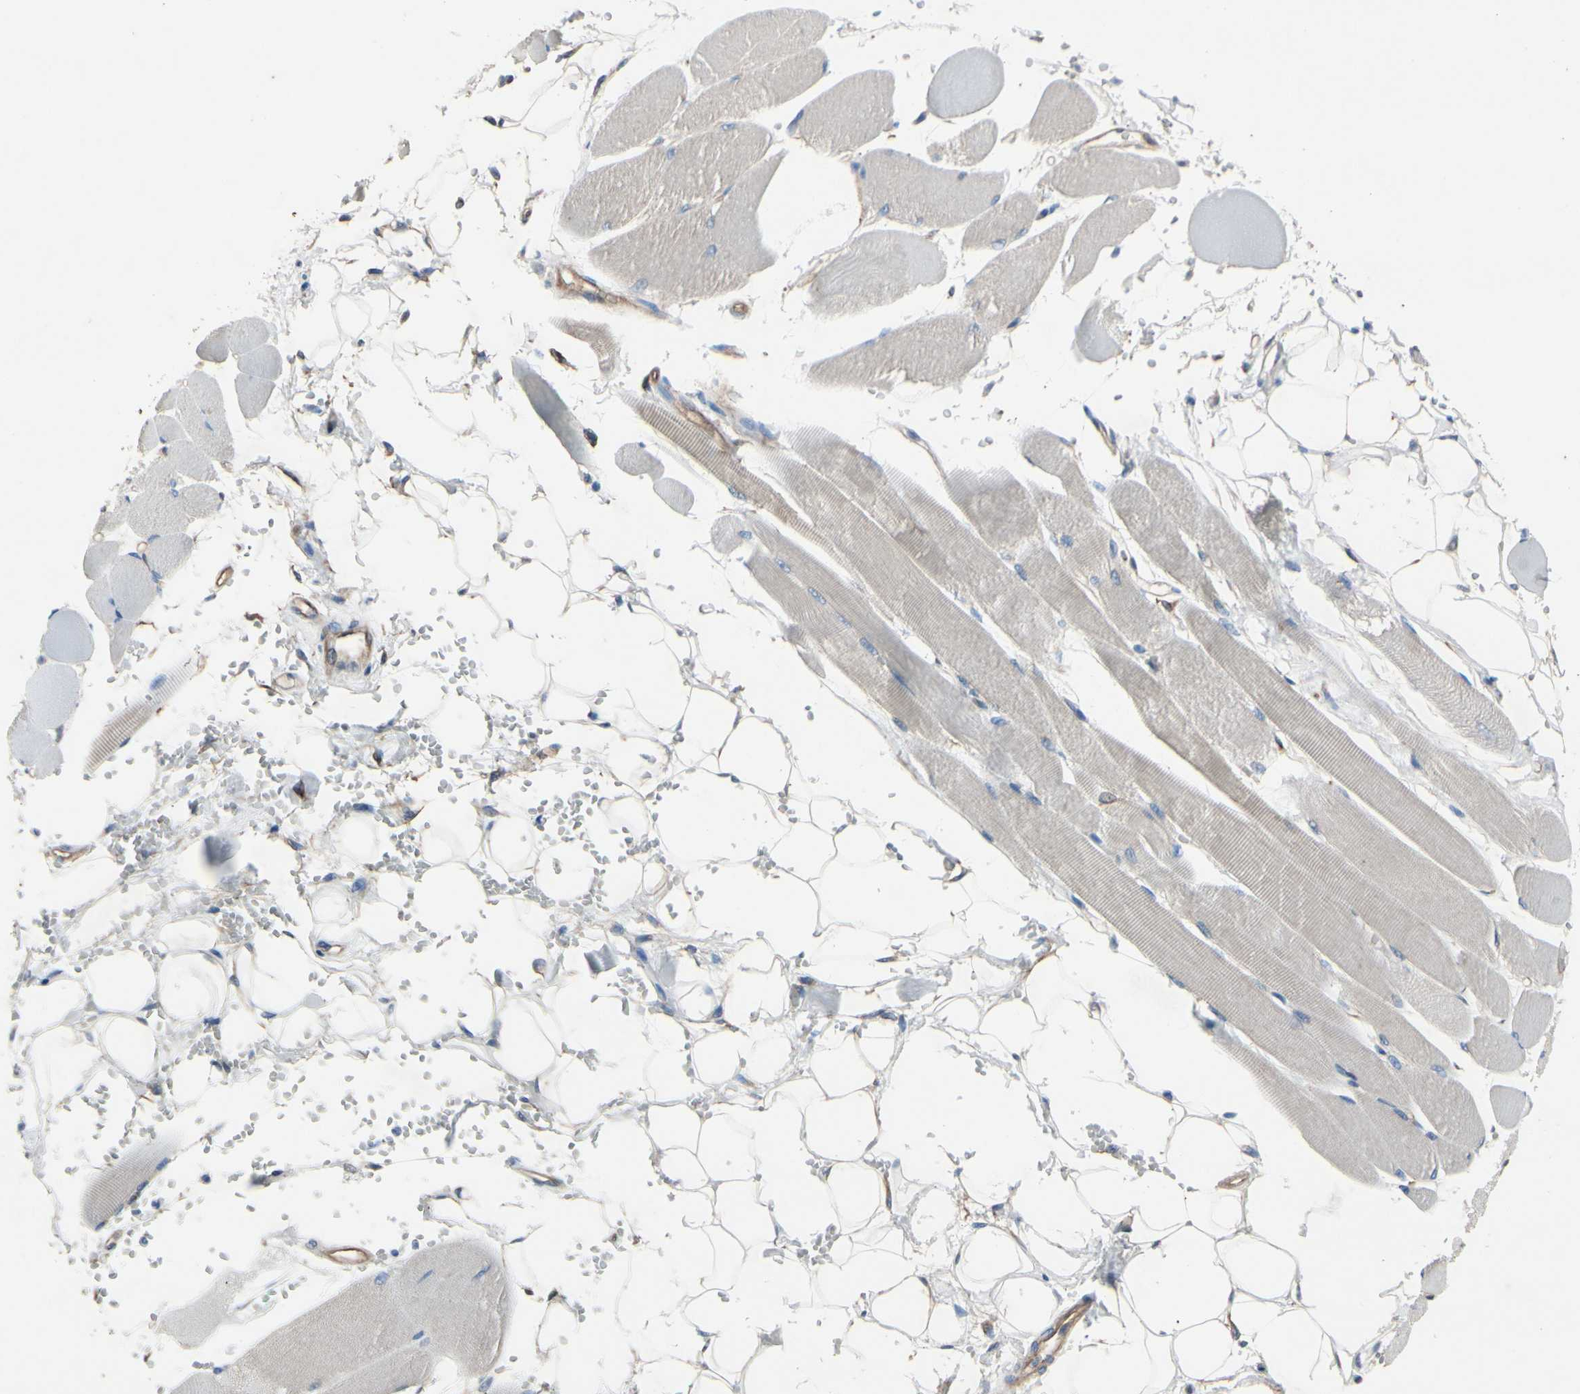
{"staining": {"intensity": "weak", "quantity": "25%-75%", "location": "cytoplasmic/membranous"}, "tissue": "skeletal muscle", "cell_type": "Myocytes", "image_type": "normal", "snomed": [{"axis": "morphology", "description": "Normal tissue, NOS"}, {"axis": "topography", "description": "Skeletal muscle"}, {"axis": "topography", "description": "Oral tissue"}, {"axis": "topography", "description": "Peripheral nerve tissue"}], "caption": "Immunohistochemistry photomicrograph of normal skeletal muscle: human skeletal muscle stained using immunohistochemistry (IHC) reveals low levels of weak protein expression localized specifically in the cytoplasmic/membranous of myocytes, appearing as a cytoplasmic/membranous brown color.", "gene": "CTTNBP2", "patient": {"sex": "female", "age": 84}}